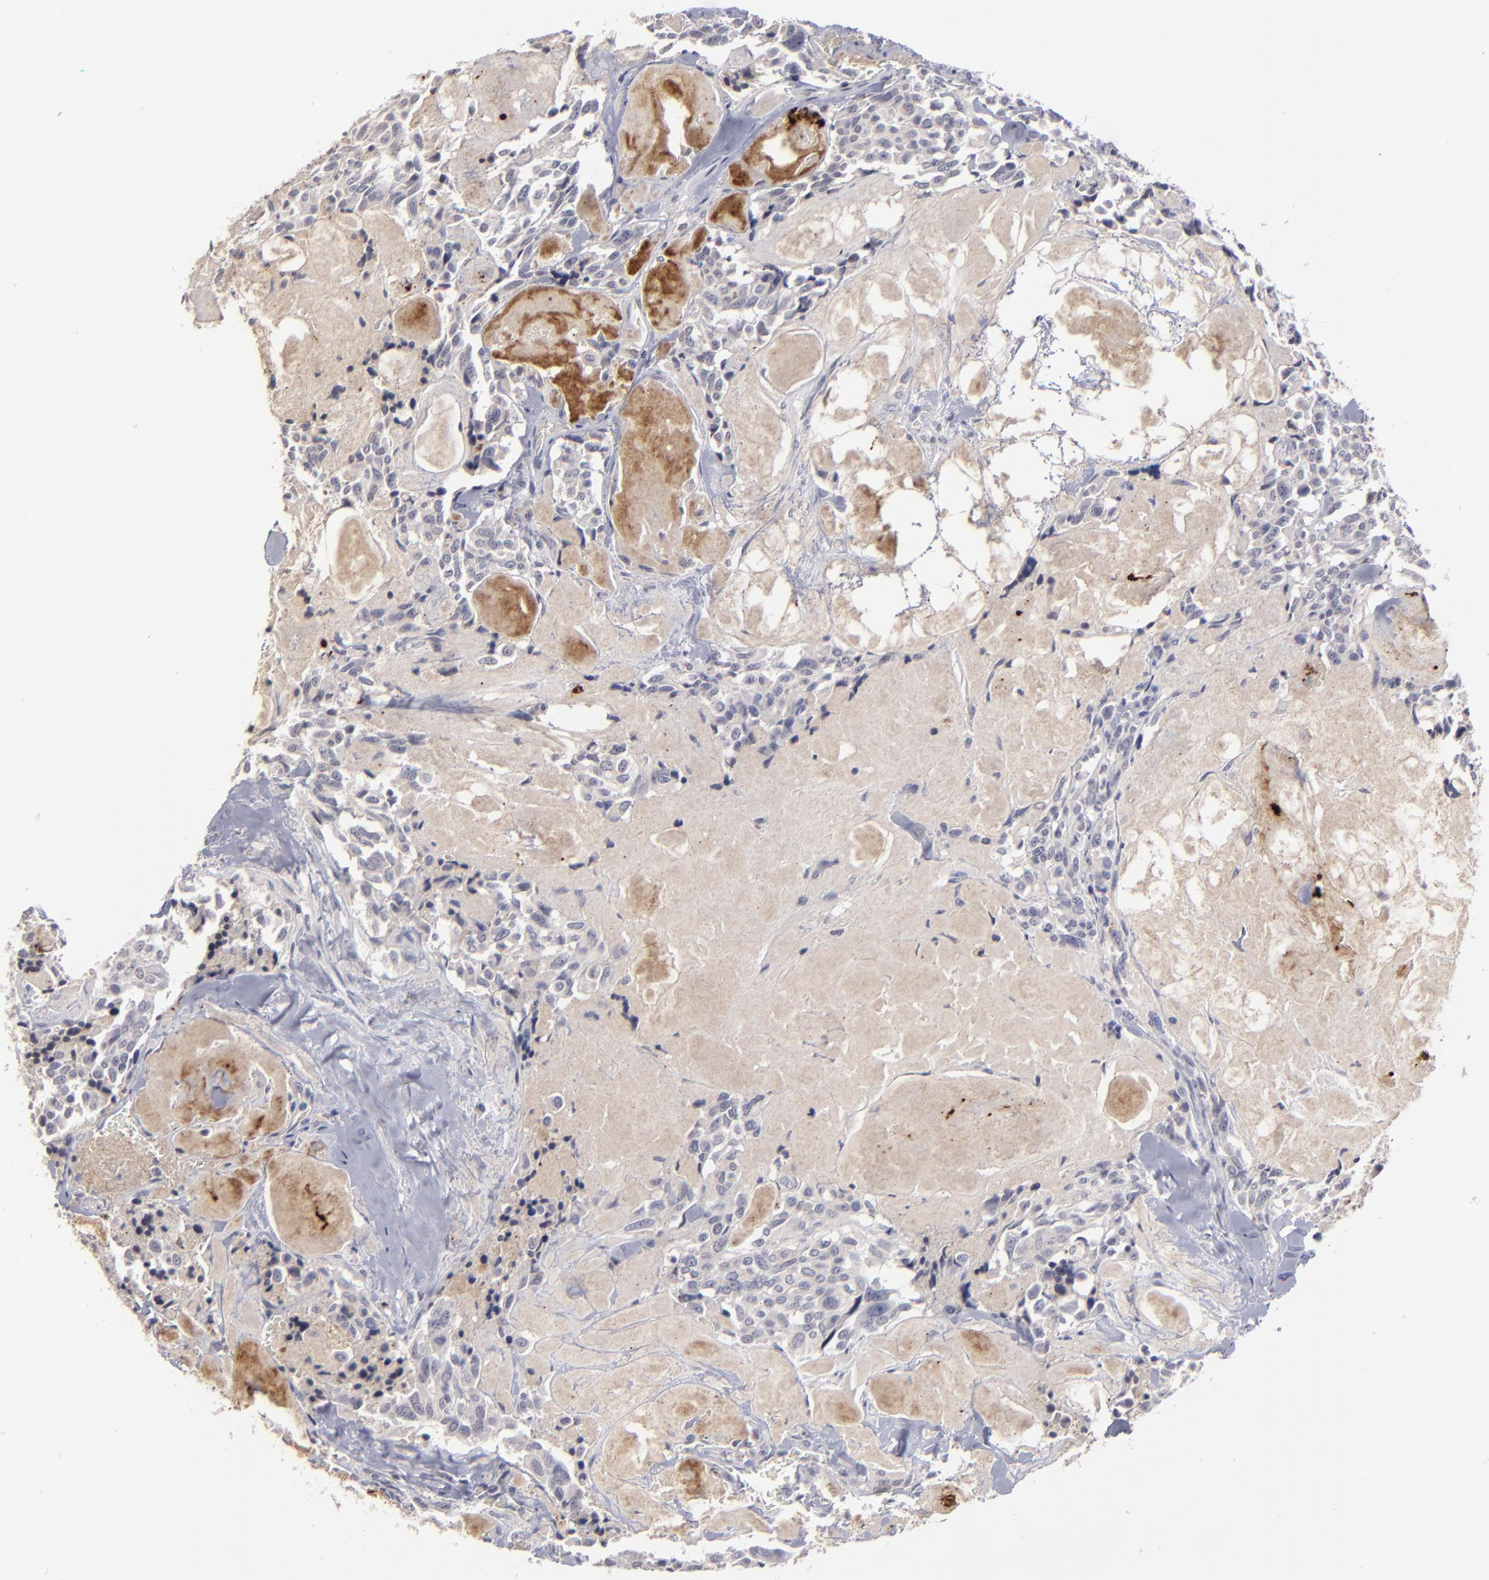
{"staining": {"intensity": "negative", "quantity": "none", "location": "none"}, "tissue": "thyroid cancer", "cell_type": "Tumor cells", "image_type": "cancer", "snomed": [{"axis": "morphology", "description": "Carcinoma, NOS"}, {"axis": "morphology", "description": "Carcinoid, malignant, NOS"}, {"axis": "topography", "description": "Thyroid gland"}], "caption": "Immunohistochemical staining of thyroid carcinoid (malignant) demonstrates no significant expression in tumor cells. (DAB immunohistochemistry (IHC) visualized using brightfield microscopy, high magnification).", "gene": "GPM6B", "patient": {"sex": "male", "age": 33}}